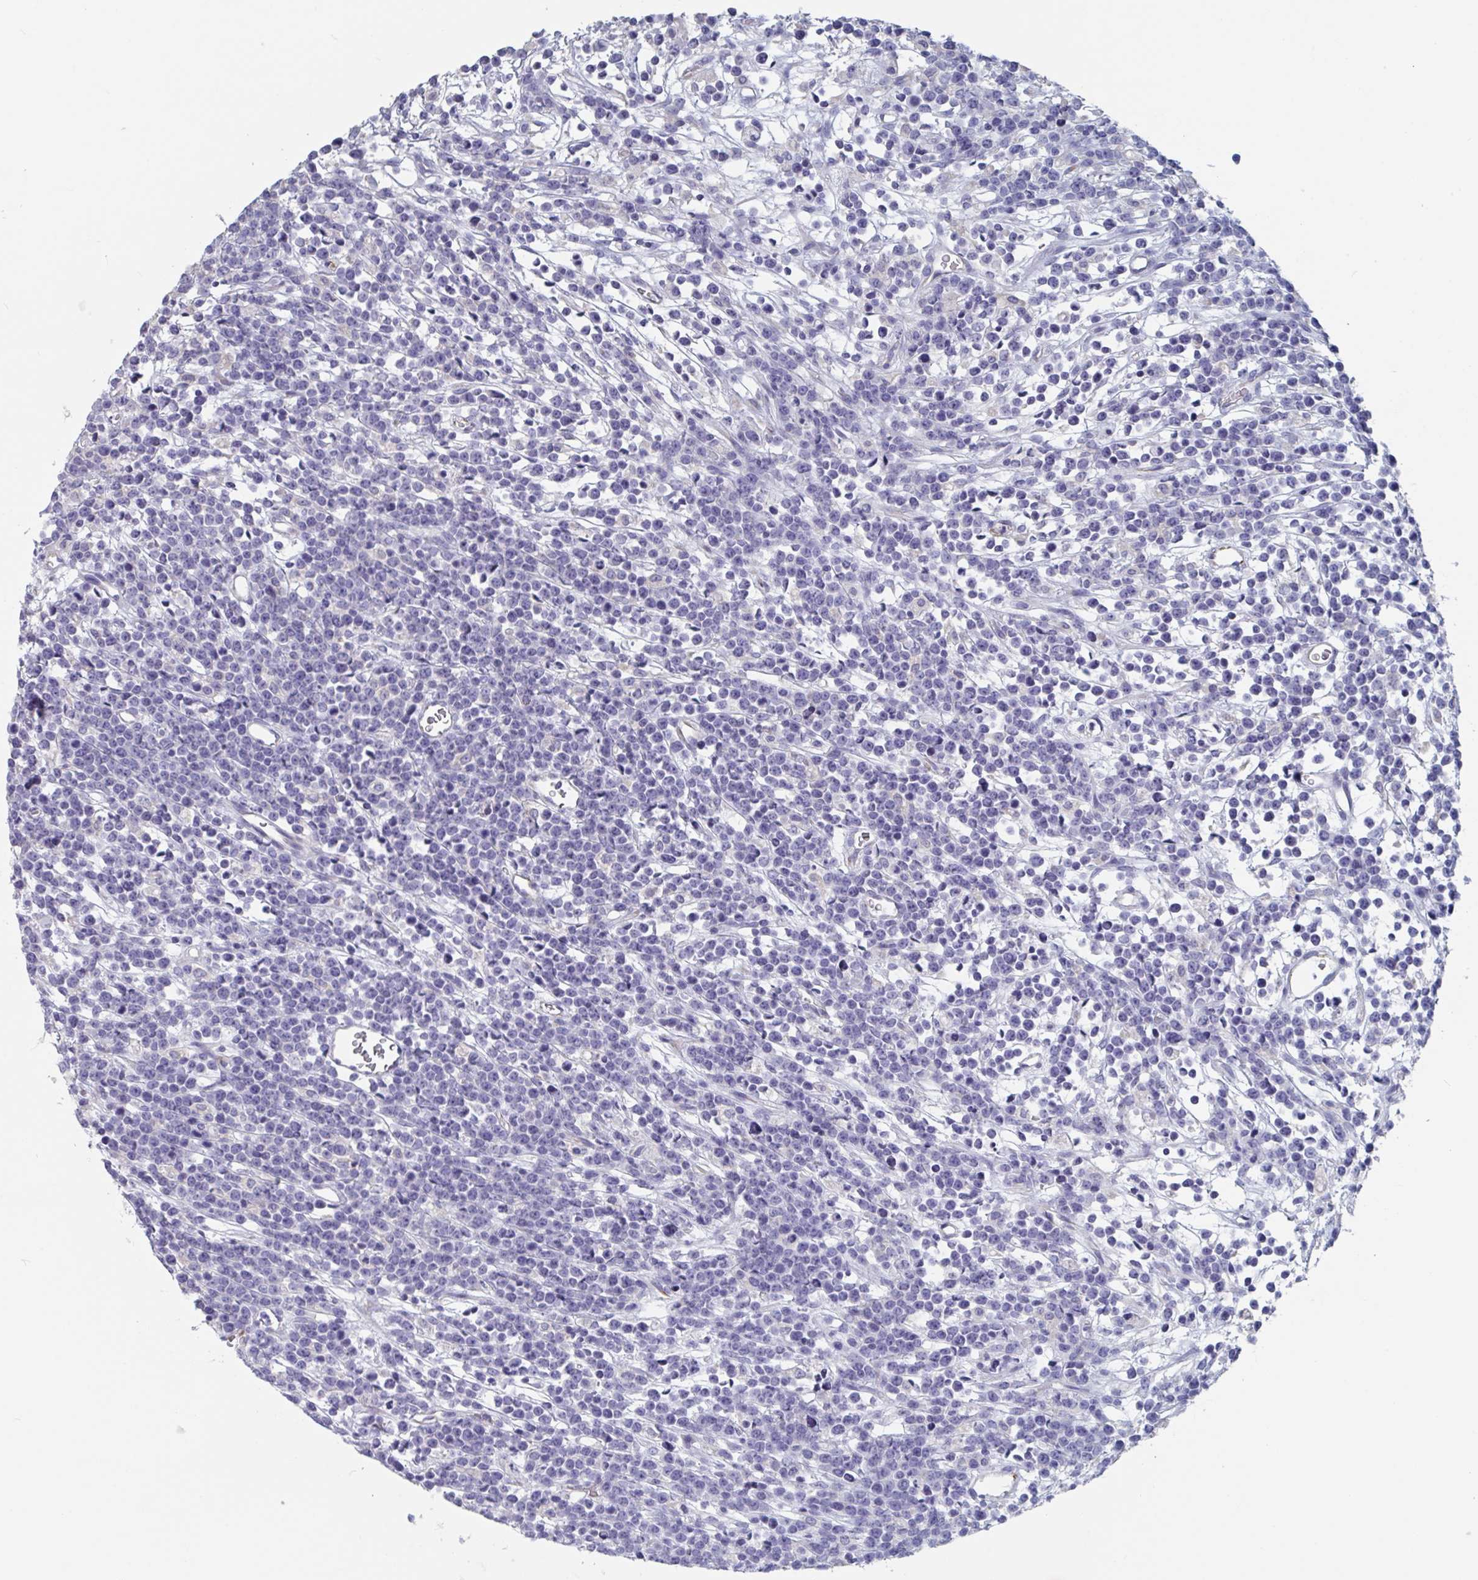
{"staining": {"intensity": "negative", "quantity": "none", "location": "none"}, "tissue": "lymphoma", "cell_type": "Tumor cells", "image_type": "cancer", "snomed": [{"axis": "morphology", "description": "Malignant lymphoma, non-Hodgkin's type, High grade"}, {"axis": "topography", "description": "Ovary"}], "caption": "Immunohistochemistry (IHC) micrograph of human high-grade malignant lymphoma, non-Hodgkin's type stained for a protein (brown), which displays no staining in tumor cells. (DAB immunohistochemistry visualized using brightfield microscopy, high magnification).", "gene": "ABHD16A", "patient": {"sex": "female", "age": 56}}